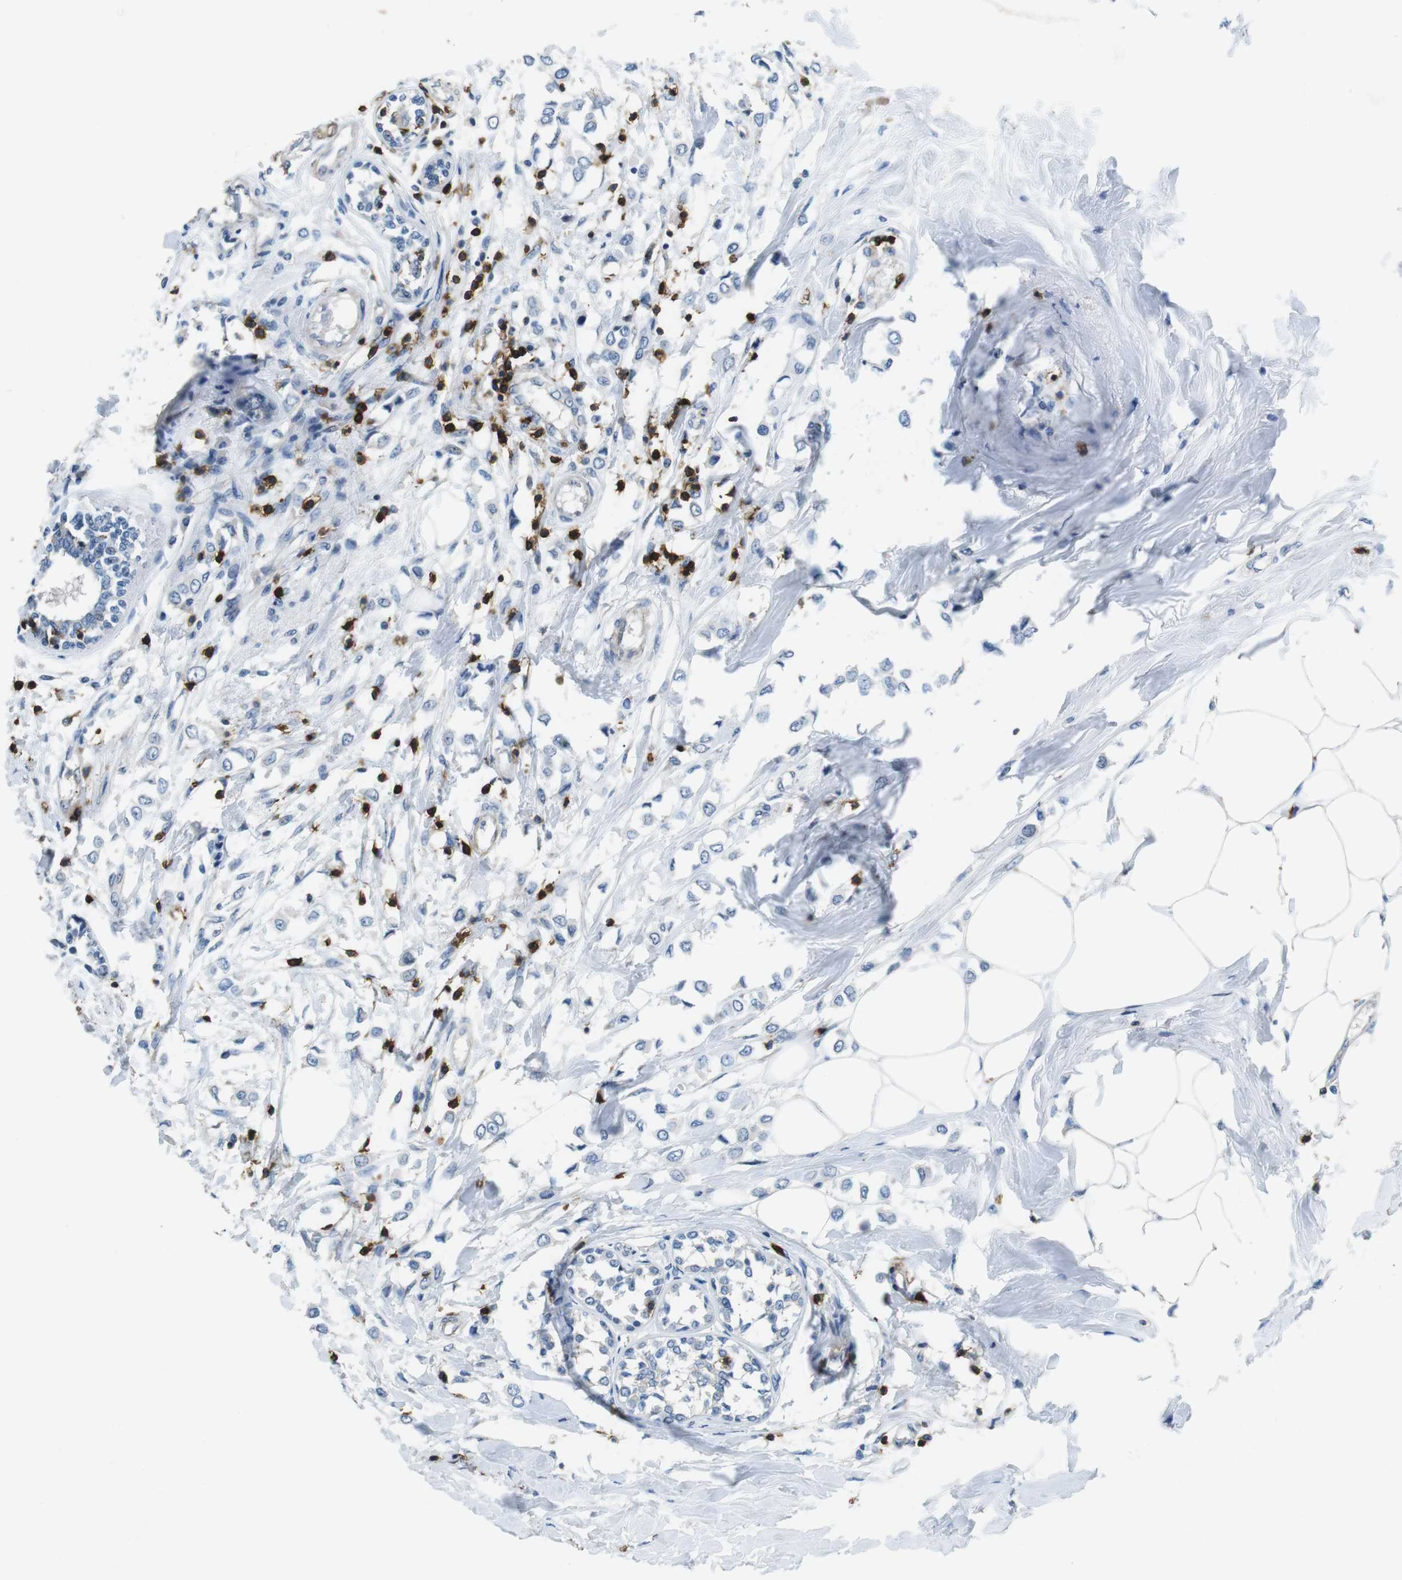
{"staining": {"intensity": "negative", "quantity": "none", "location": "none"}, "tissue": "breast cancer", "cell_type": "Tumor cells", "image_type": "cancer", "snomed": [{"axis": "morphology", "description": "Lobular carcinoma"}, {"axis": "topography", "description": "Breast"}], "caption": "Tumor cells show no significant positivity in breast cancer.", "gene": "CD6", "patient": {"sex": "female", "age": 51}}